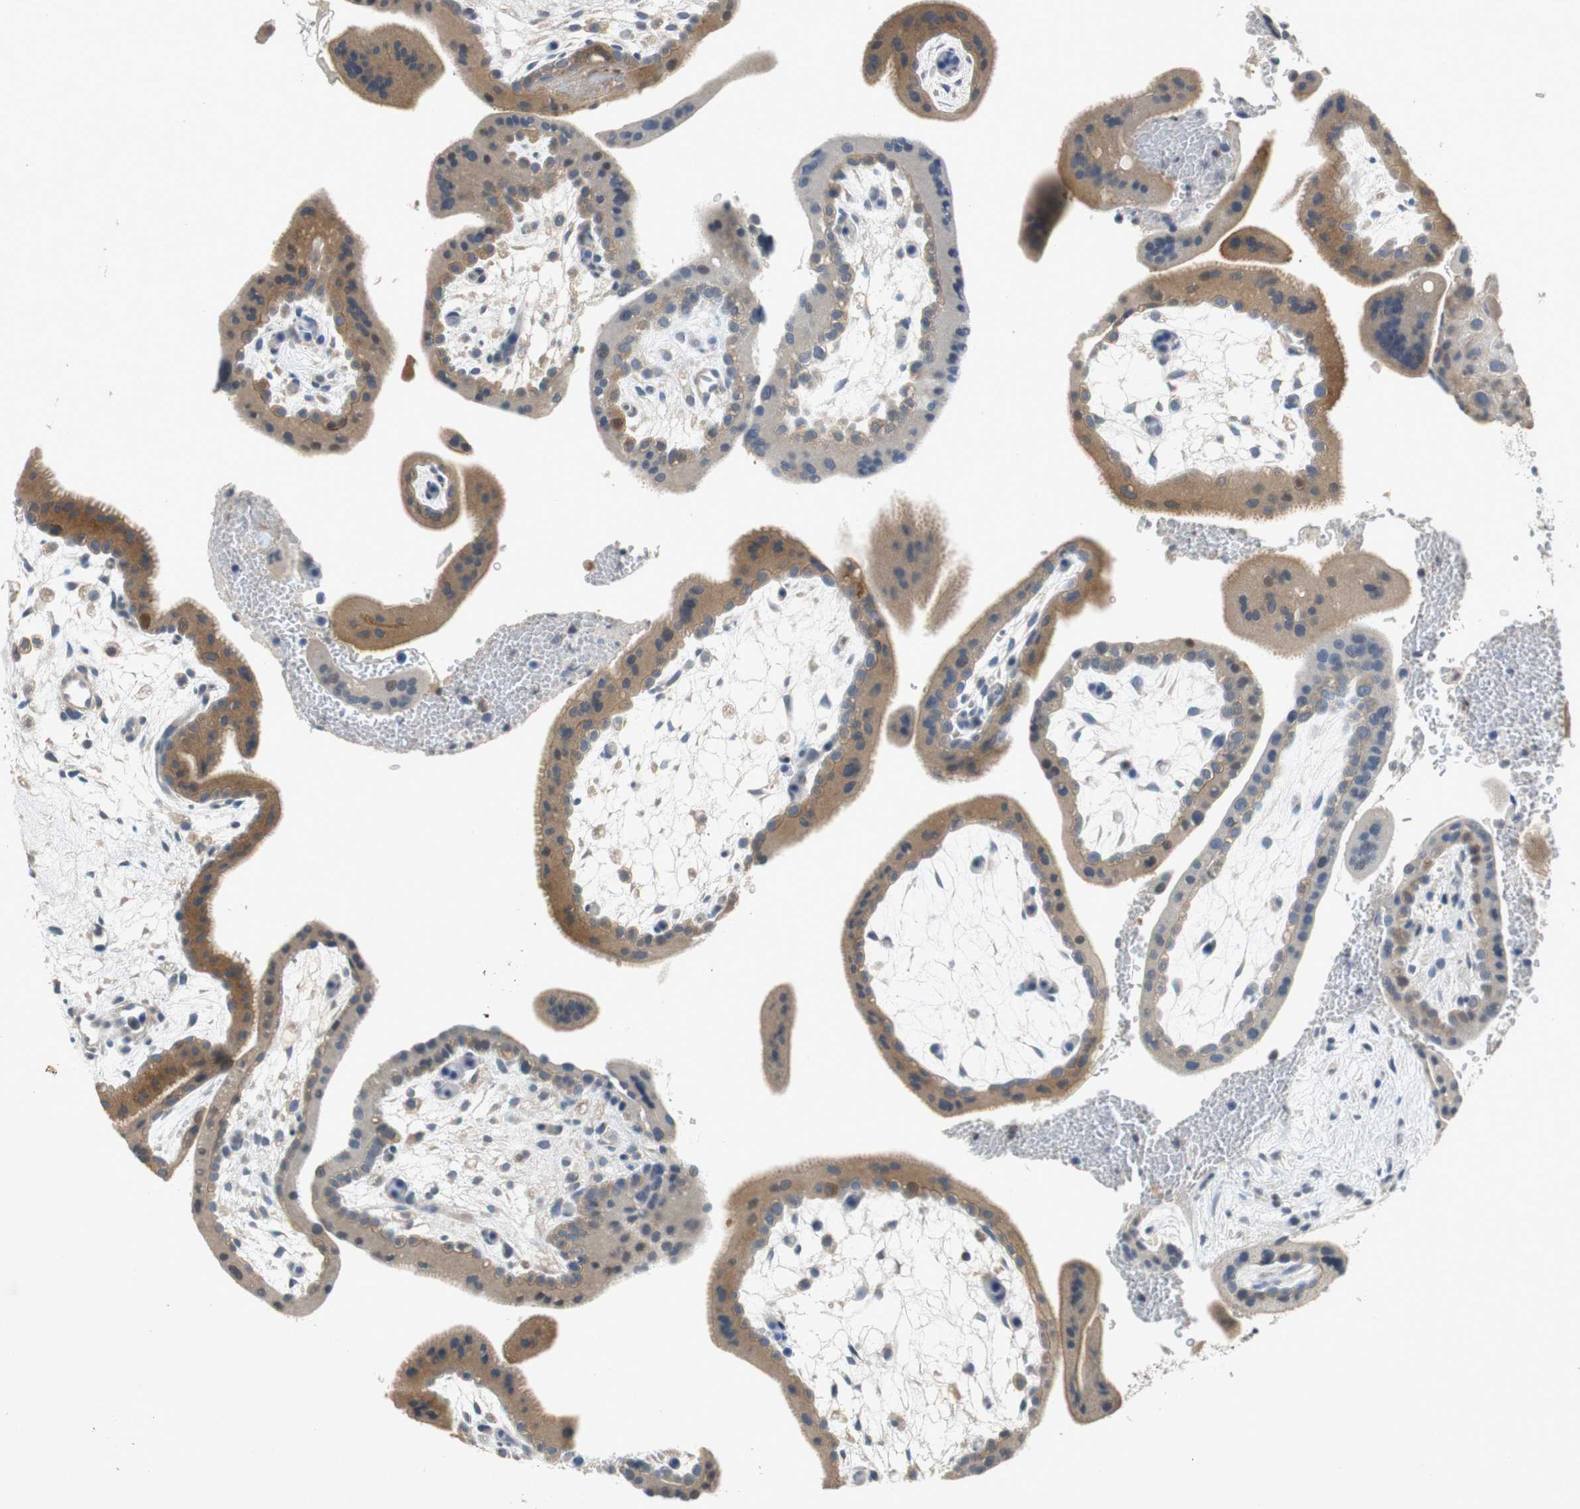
{"staining": {"intensity": "moderate", "quantity": ">75%", "location": "cytoplasmic/membranous"}, "tissue": "placenta", "cell_type": "Trophoblastic cells", "image_type": "normal", "snomed": [{"axis": "morphology", "description": "Normal tissue, NOS"}, {"axis": "topography", "description": "Placenta"}], "caption": "Placenta stained with immunohistochemistry displays moderate cytoplasmic/membranous staining in about >75% of trophoblastic cells.", "gene": "GLCCI1", "patient": {"sex": "female", "age": 35}}